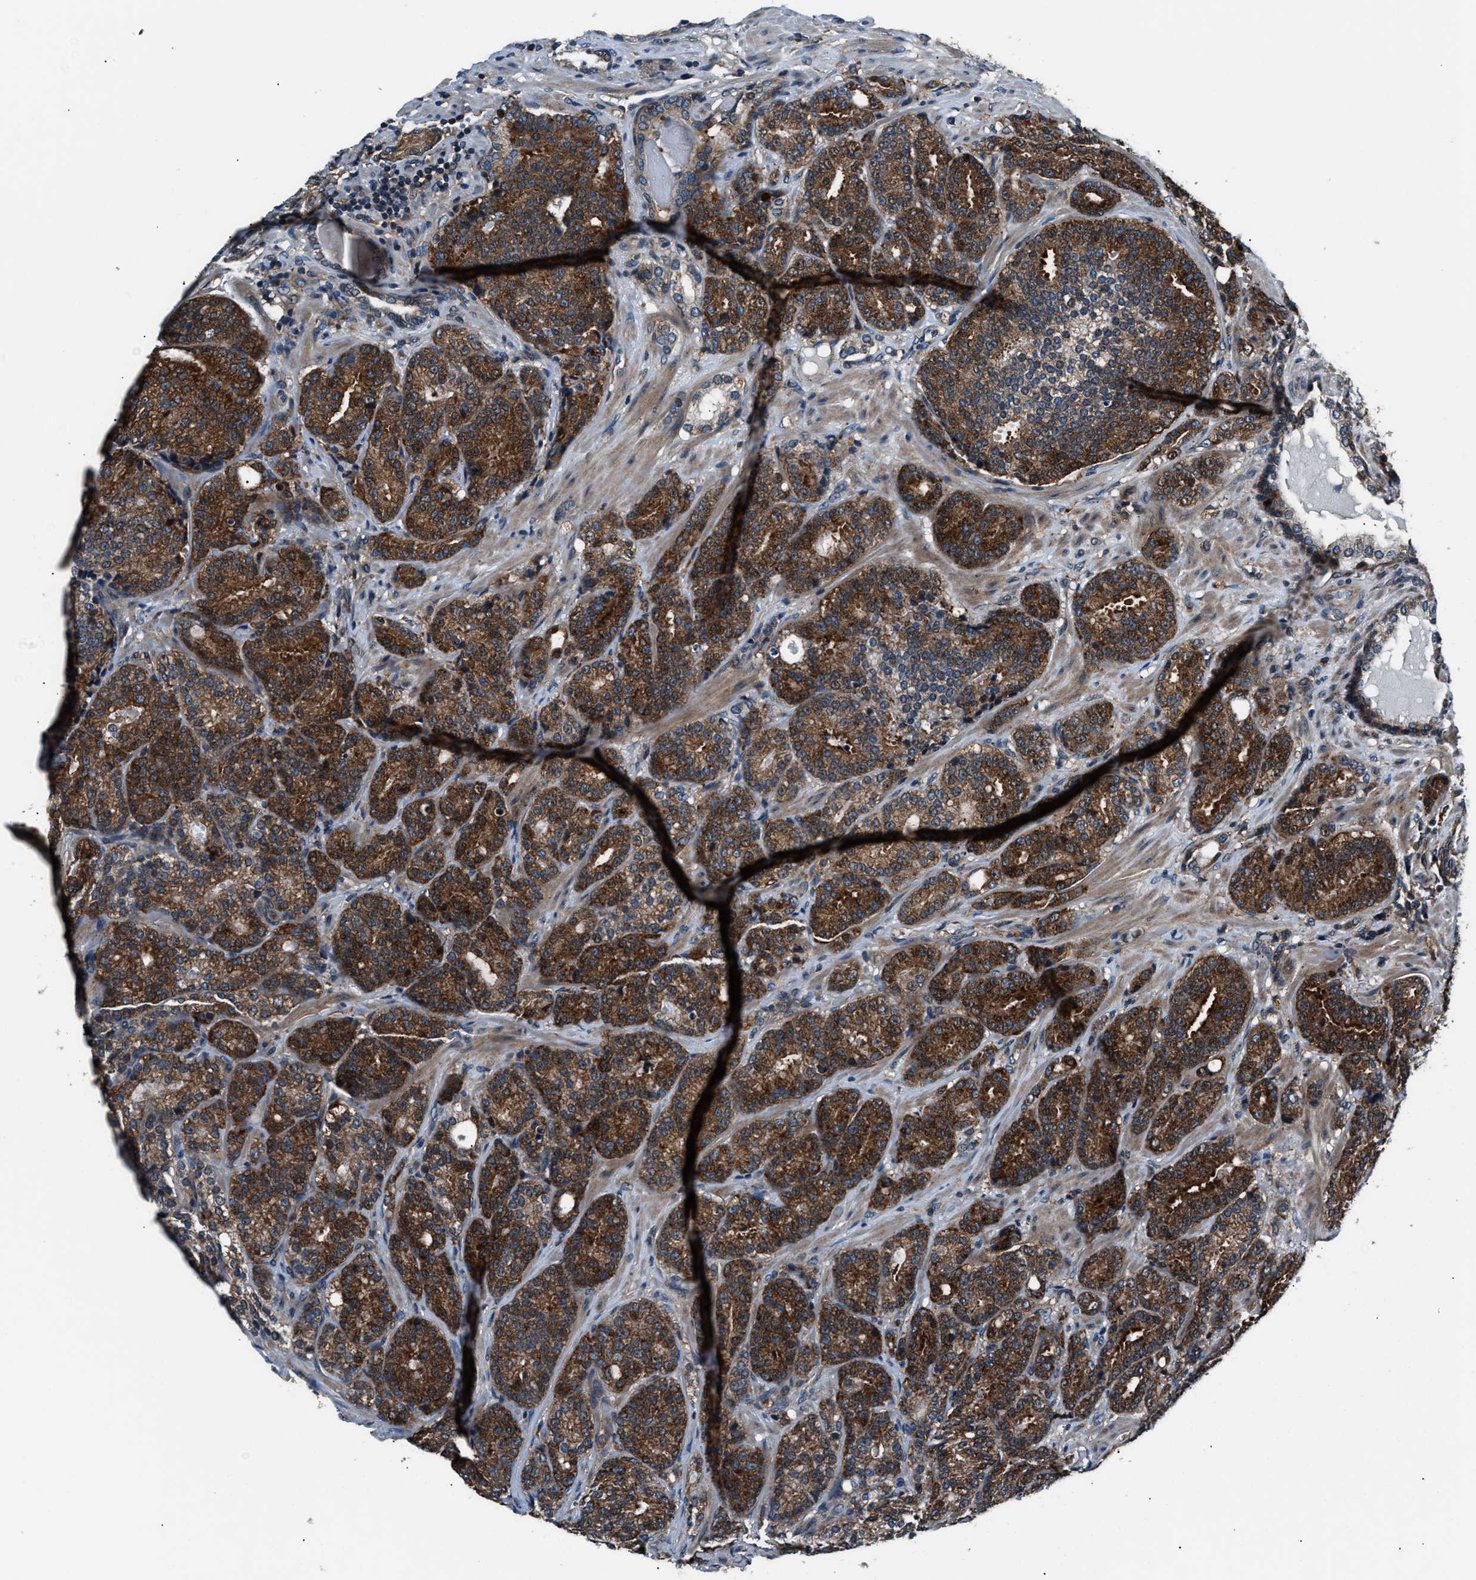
{"staining": {"intensity": "strong", "quantity": ">75%", "location": "cytoplasmic/membranous"}, "tissue": "prostate cancer", "cell_type": "Tumor cells", "image_type": "cancer", "snomed": [{"axis": "morphology", "description": "Adenocarcinoma, High grade"}, {"axis": "topography", "description": "Prostate"}], "caption": "A high amount of strong cytoplasmic/membranous expression is identified in about >75% of tumor cells in prostate cancer tissue.", "gene": "IMPDH2", "patient": {"sex": "male", "age": 61}}